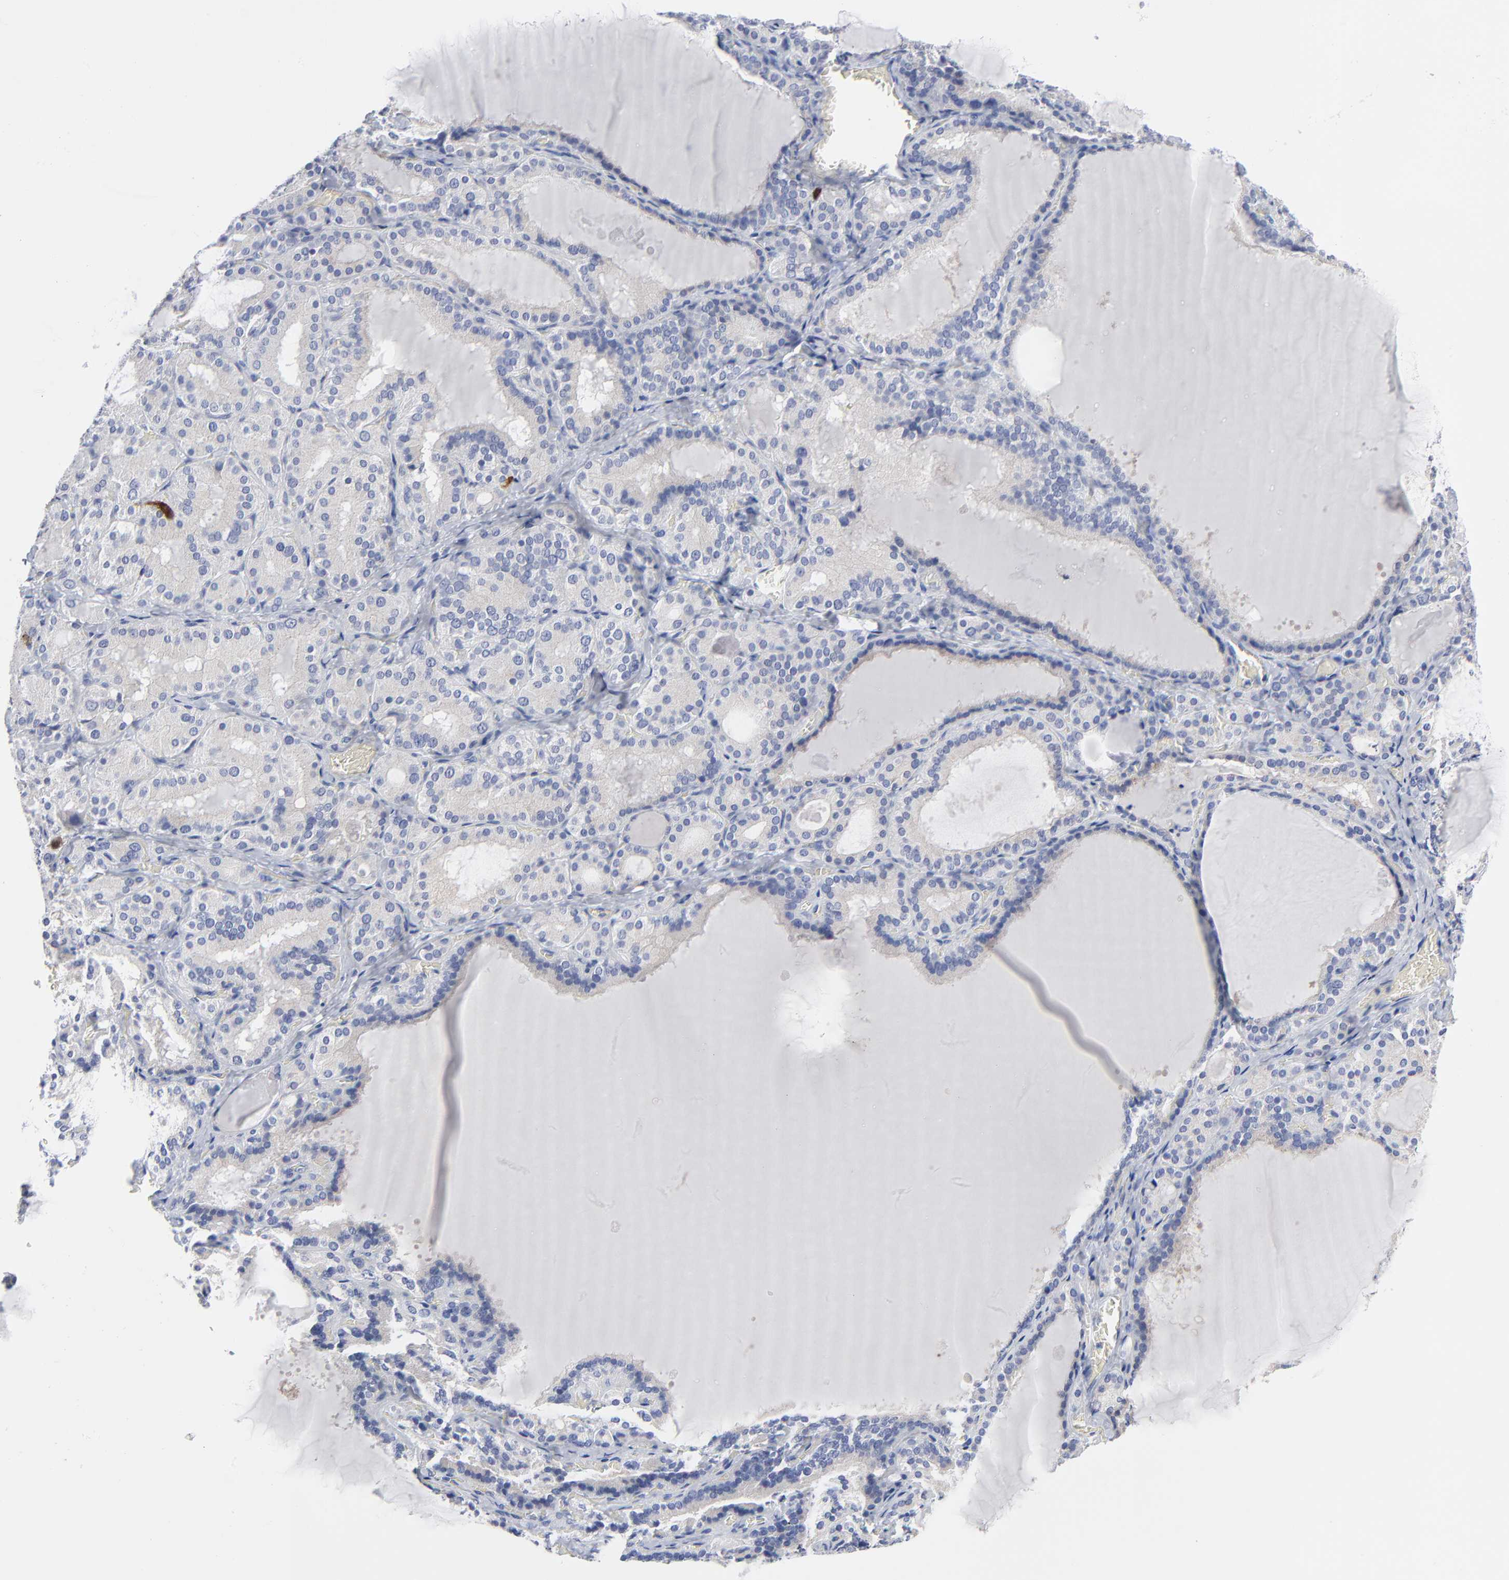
{"staining": {"intensity": "negative", "quantity": "none", "location": "none"}, "tissue": "thyroid gland", "cell_type": "Glandular cells", "image_type": "normal", "snomed": [{"axis": "morphology", "description": "Normal tissue, NOS"}, {"axis": "topography", "description": "Thyroid gland"}], "caption": "Immunohistochemical staining of unremarkable human thyroid gland exhibits no significant positivity in glandular cells.", "gene": "CDK1", "patient": {"sex": "female", "age": 33}}